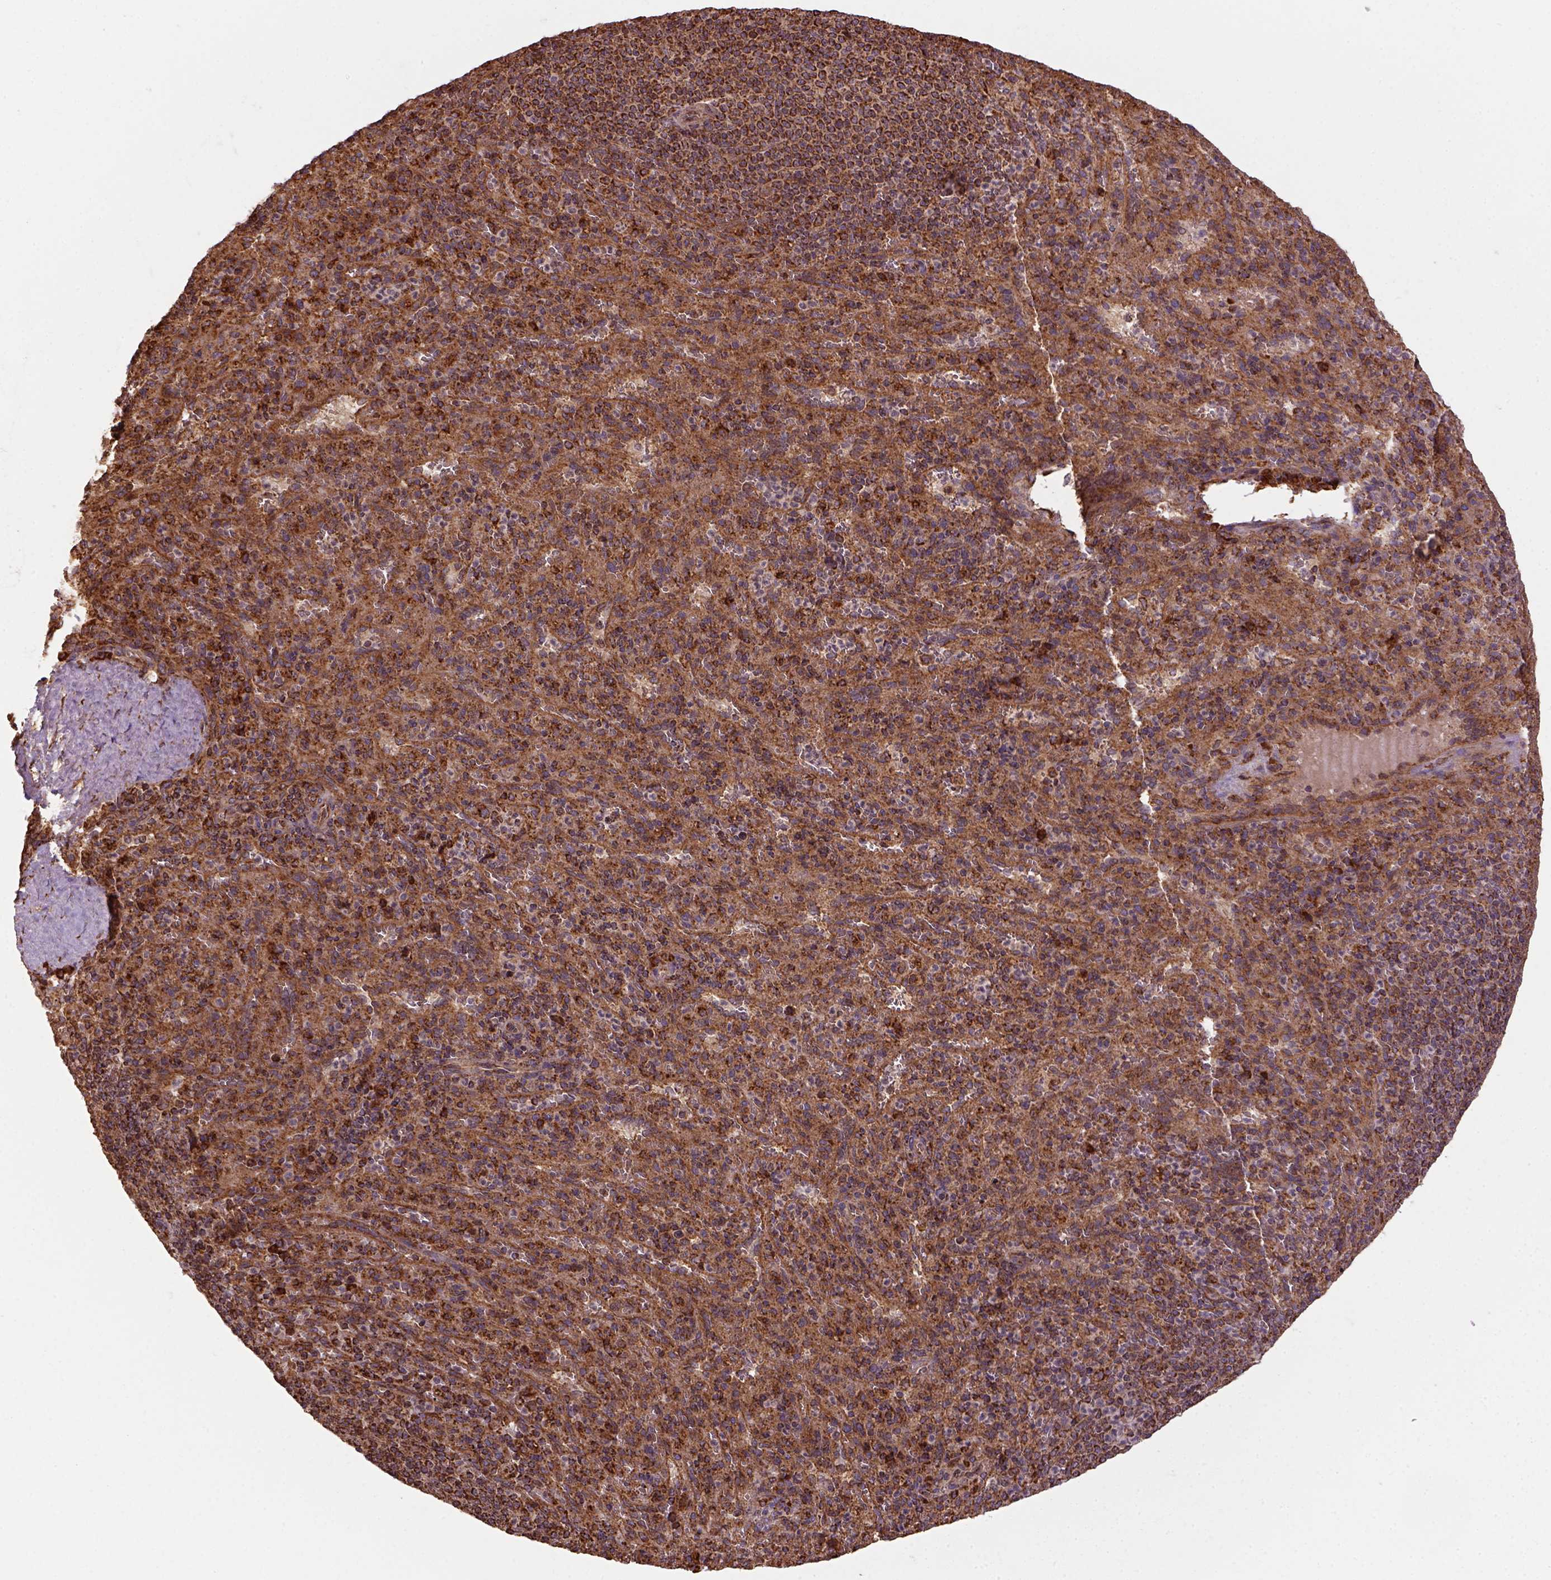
{"staining": {"intensity": "strong", "quantity": ">75%", "location": "cytoplasmic/membranous"}, "tissue": "spleen", "cell_type": "Cells in red pulp", "image_type": "normal", "snomed": [{"axis": "morphology", "description": "Normal tissue, NOS"}, {"axis": "topography", "description": "Spleen"}], "caption": "Cells in red pulp demonstrate high levels of strong cytoplasmic/membranous positivity in approximately >75% of cells in normal spleen.", "gene": "MAPK8IP3", "patient": {"sex": "male", "age": 57}}